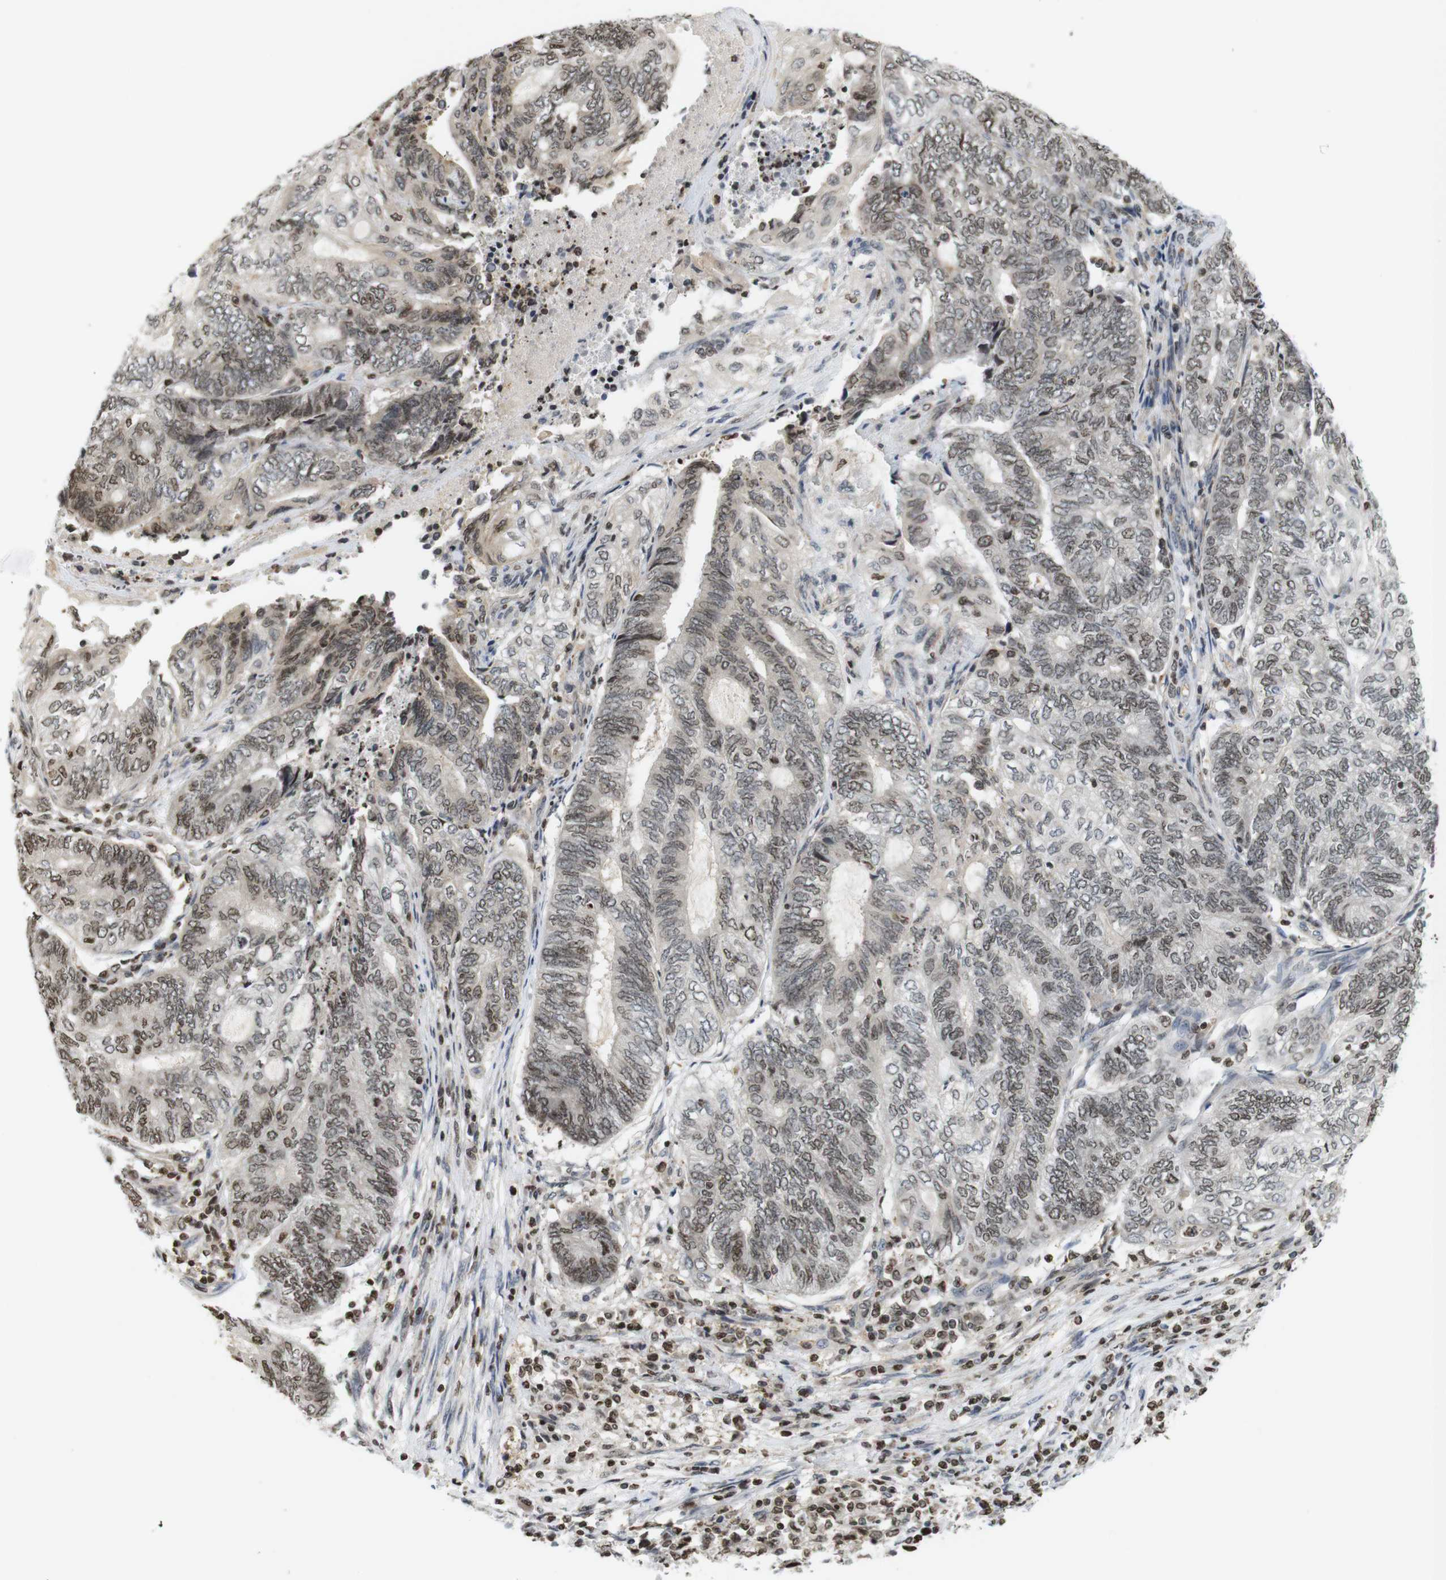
{"staining": {"intensity": "weak", "quantity": "25%-75%", "location": "nuclear"}, "tissue": "endometrial cancer", "cell_type": "Tumor cells", "image_type": "cancer", "snomed": [{"axis": "morphology", "description": "Adenocarcinoma, NOS"}, {"axis": "topography", "description": "Uterus"}, {"axis": "topography", "description": "Endometrium"}], "caption": "Immunohistochemistry image of neoplastic tissue: adenocarcinoma (endometrial) stained using IHC demonstrates low levels of weak protein expression localized specifically in the nuclear of tumor cells, appearing as a nuclear brown color.", "gene": "MBD1", "patient": {"sex": "female", "age": 70}}